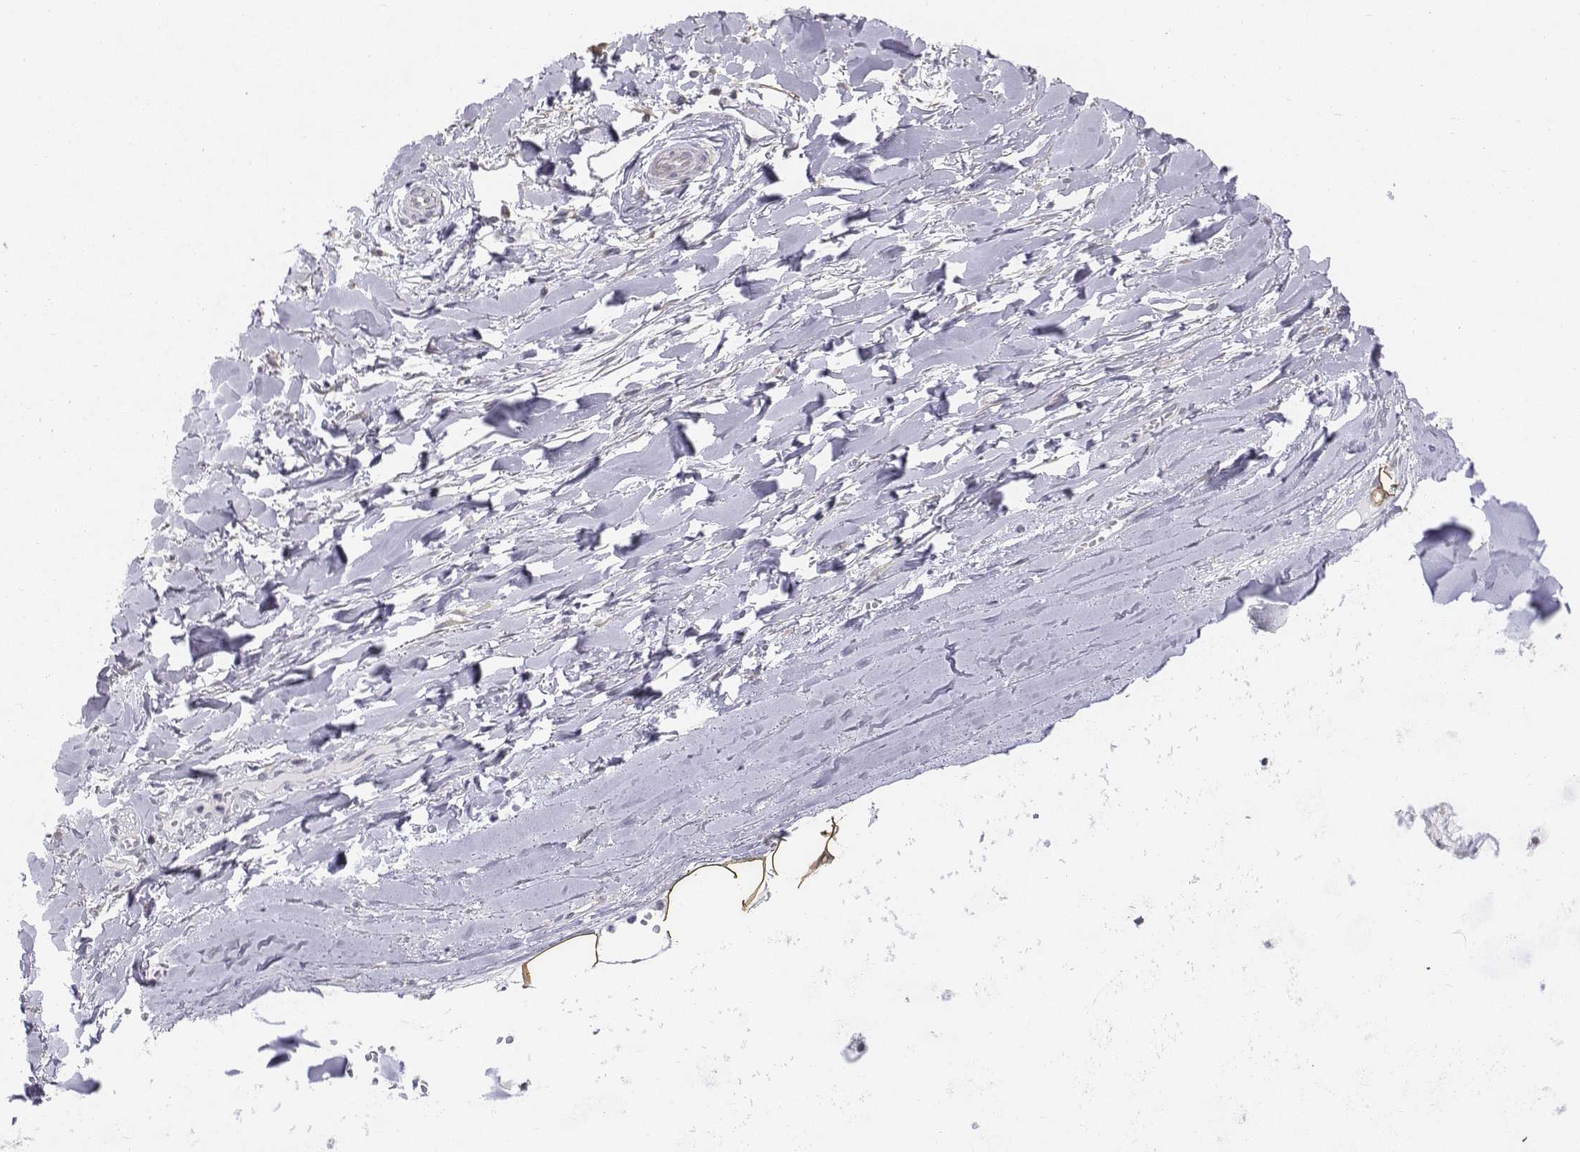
{"staining": {"intensity": "moderate", "quantity": ">75%", "location": "cytoplasmic/membranous"}, "tissue": "adipose tissue", "cell_type": "Adipocytes", "image_type": "normal", "snomed": [{"axis": "morphology", "description": "Normal tissue, NOS"}, {"axis": "topography", "description": "Cartilage tissue"}, {"axis": "topography", "description": "Nasopharynx"}, {"axis": "topography", "description": "Thyroid gland"}], "caption": "This histopathology image reveals unremarkable adipose tissue stained with IHC to label a protein in brown. The cytoplasmic/membranous of adipocytes show moderate positivity for the protein. Nuclei are counter-stained blue.", "gene": "PENK", "patient": {"sex": "male", "age": 63}}